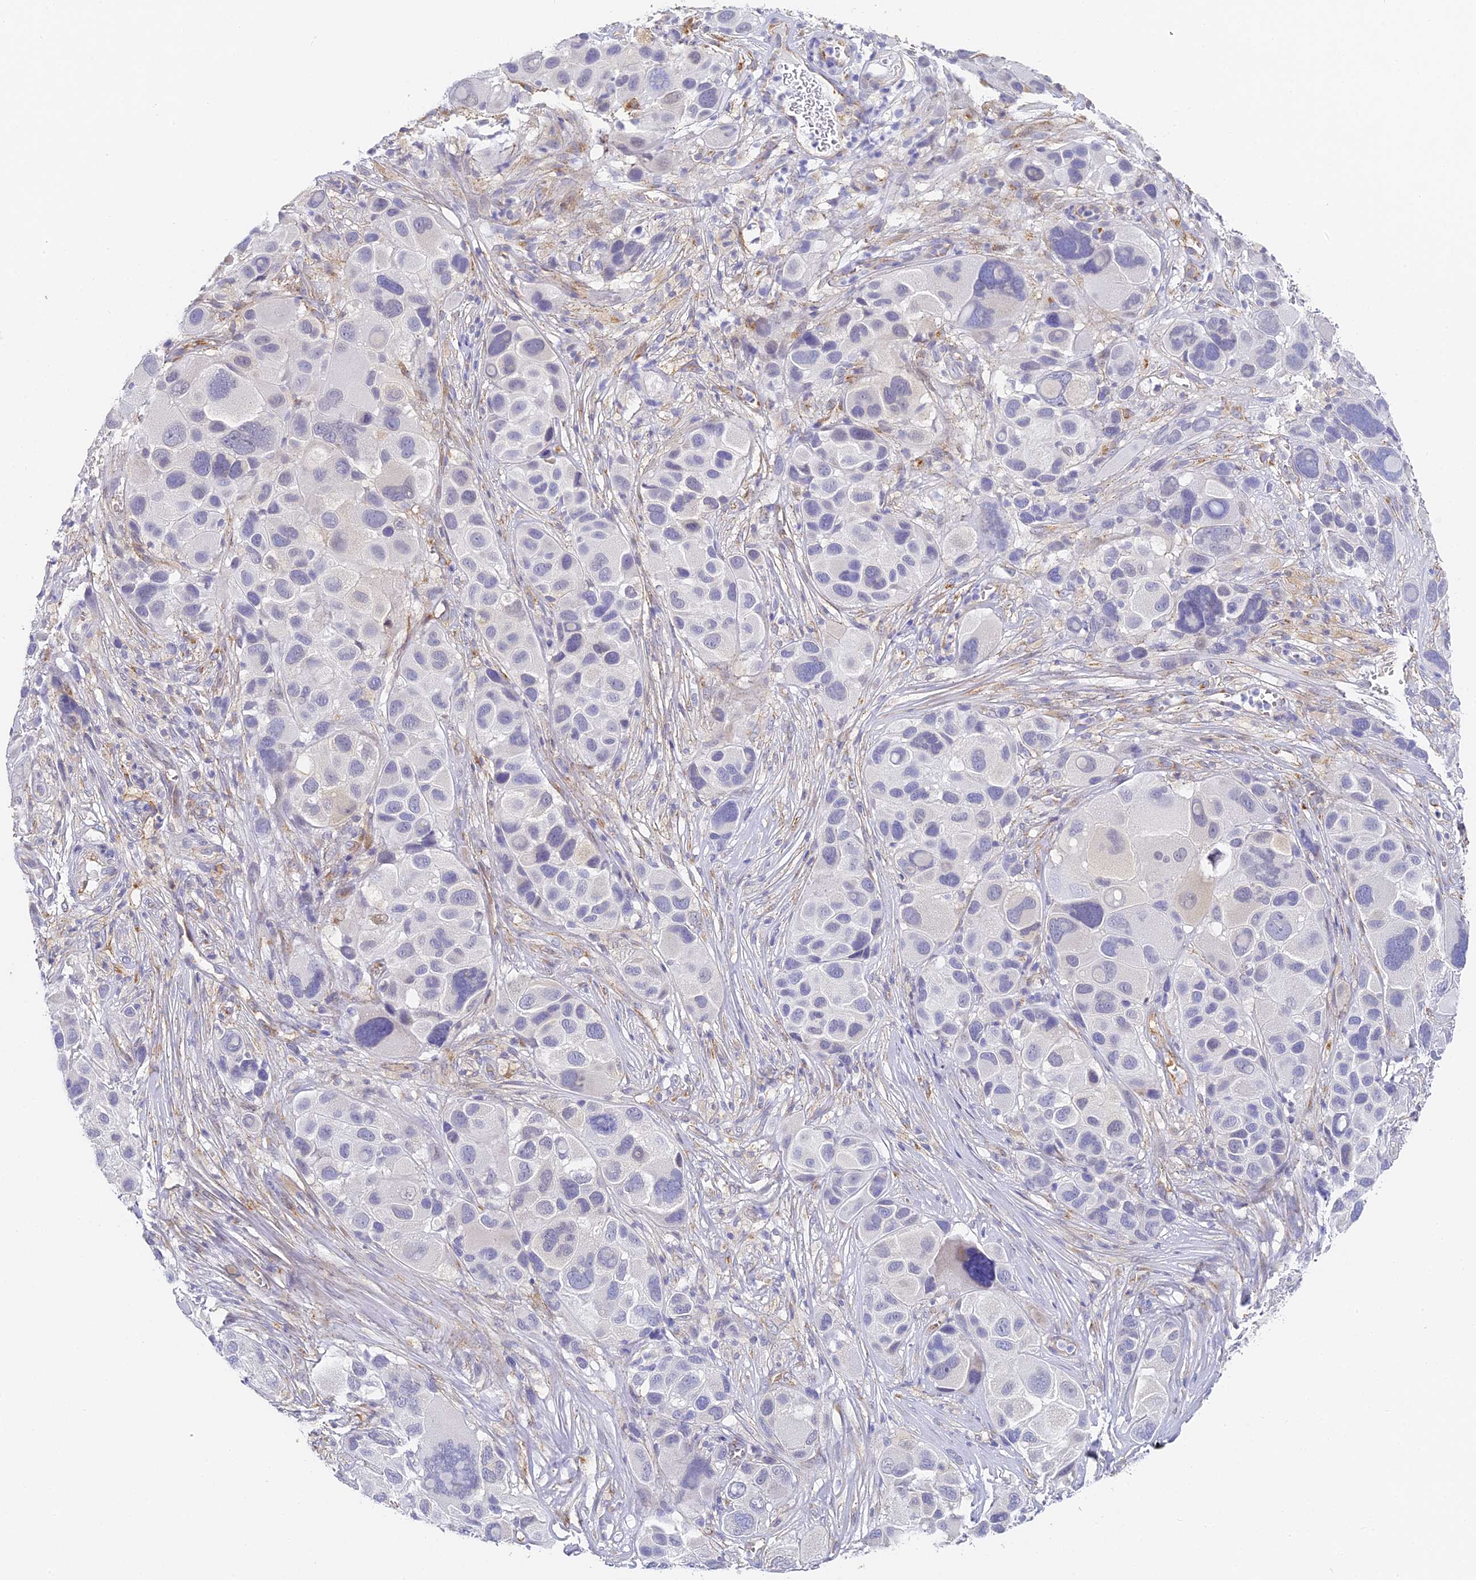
{"staining": {"intensity": "weak", "quantity": "<25%", "location": "nuclear"}, "tissue": "melanoma", "cell_type": "Tumor cells", "image_type": "cancer", "snomed": [{"axis": "morphology", "description": "Malignant melanoma, NOS"}, {"axis": "topography", "description": "Skin of trunk"}], "caption": "A high-resolution image shows immunohistochemistry staining of malignant melanoma, which demonstrates no significant positivity in tumor cells.", "gene": "GJA1", "patient": {"sex": "male", "age": 71}}